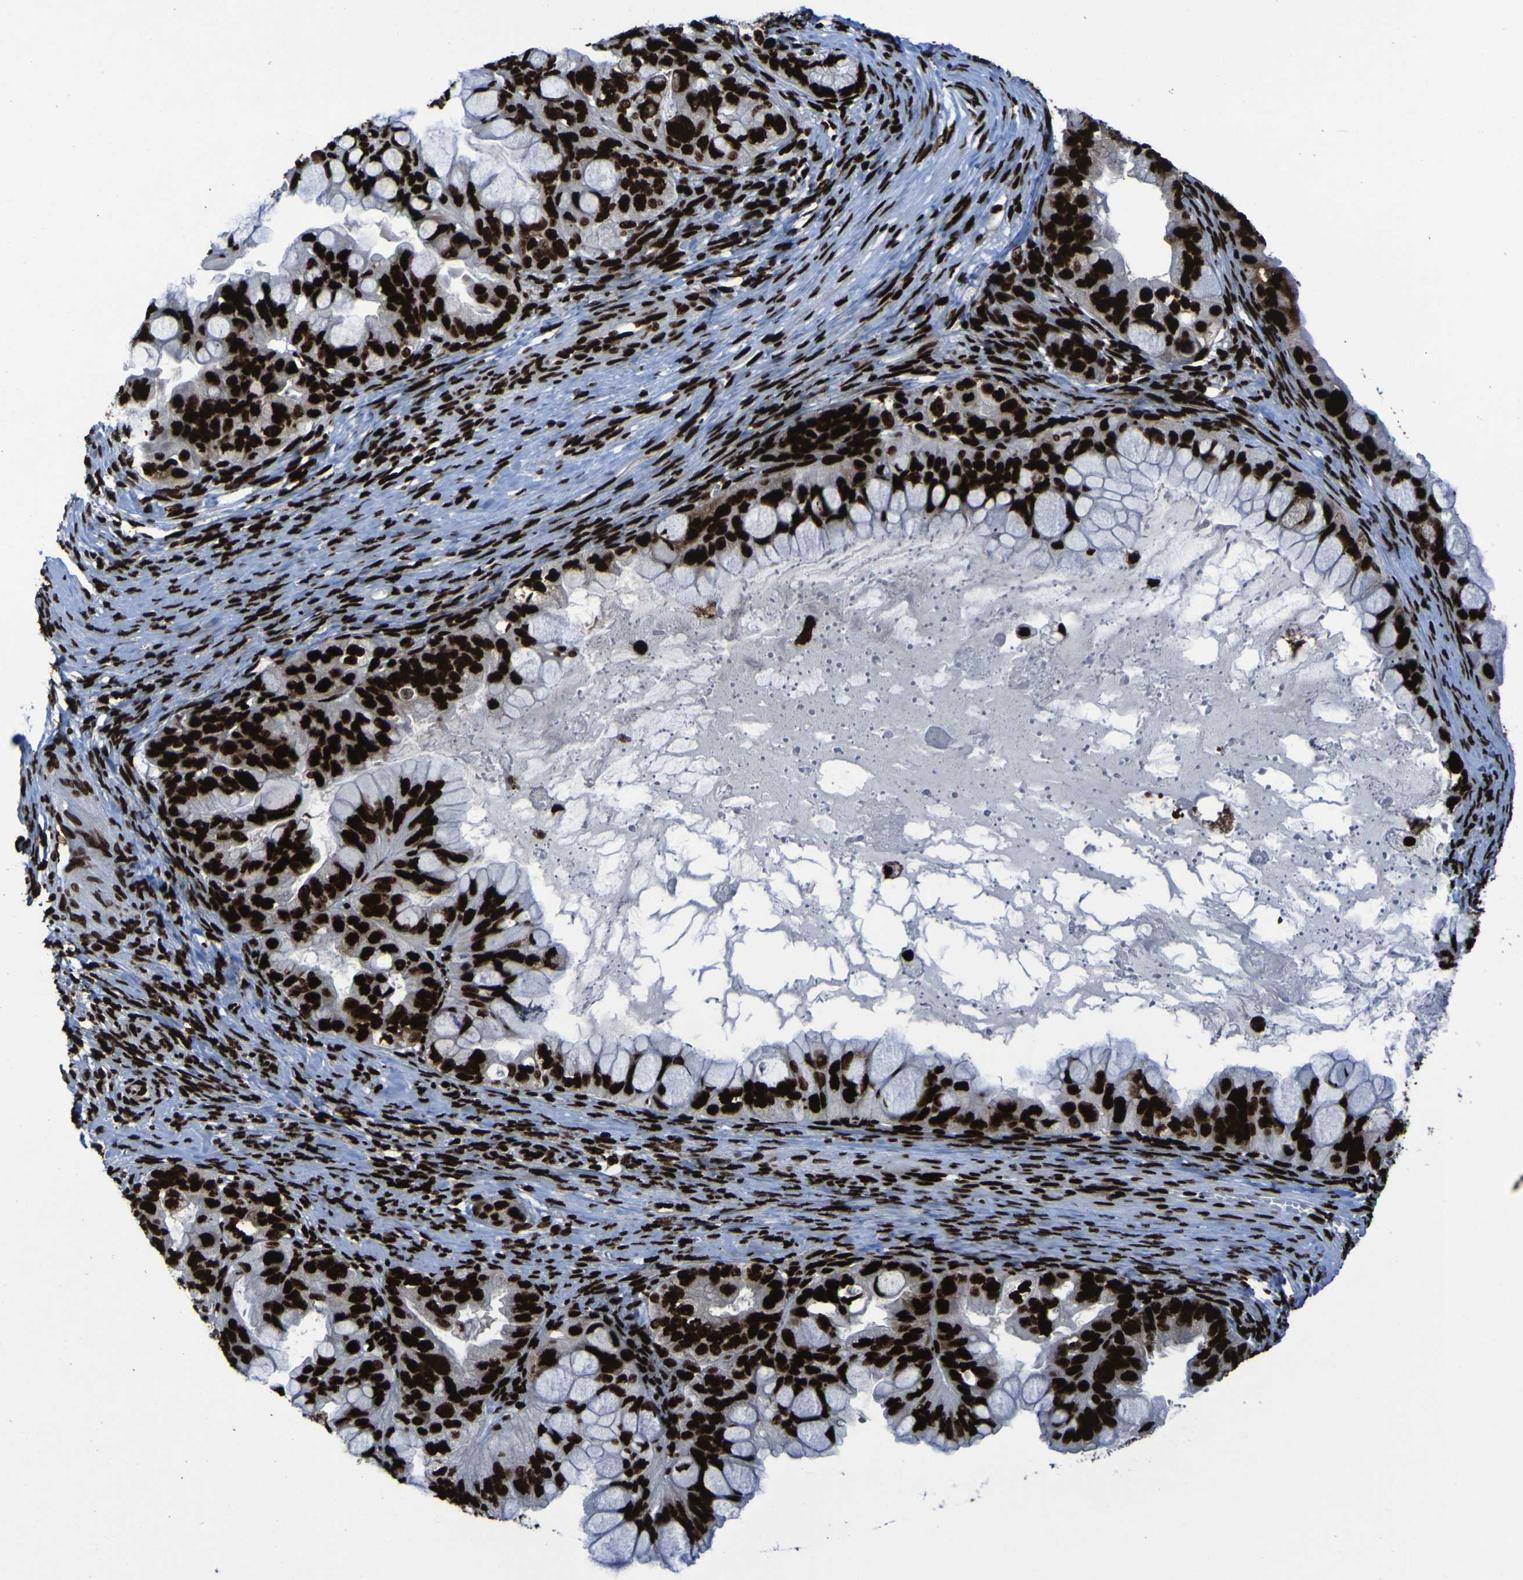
{"staining": {"intensity": "strong", "quantity": ">75%", "location": "nuclear"}, "tissue": "ovarian cancer", "cell_type": "Tumor cells", "image_type": "cancer", "snomed": [{"axis": "morphology", "description": "Cystadenocarcinoma, mucinous, NOS"}, {"axis": "topography", "description": "Ovary"}], "caption": "Ovarian cancer stained with immunohistochemistry displays strong nuclear staining in about >75% of tumor cells. Ihc stains the protein of interest in brown and the nuclei are stained blue.", "gene": "NPM1", "patient": {"sex": "female", "age": 80}}